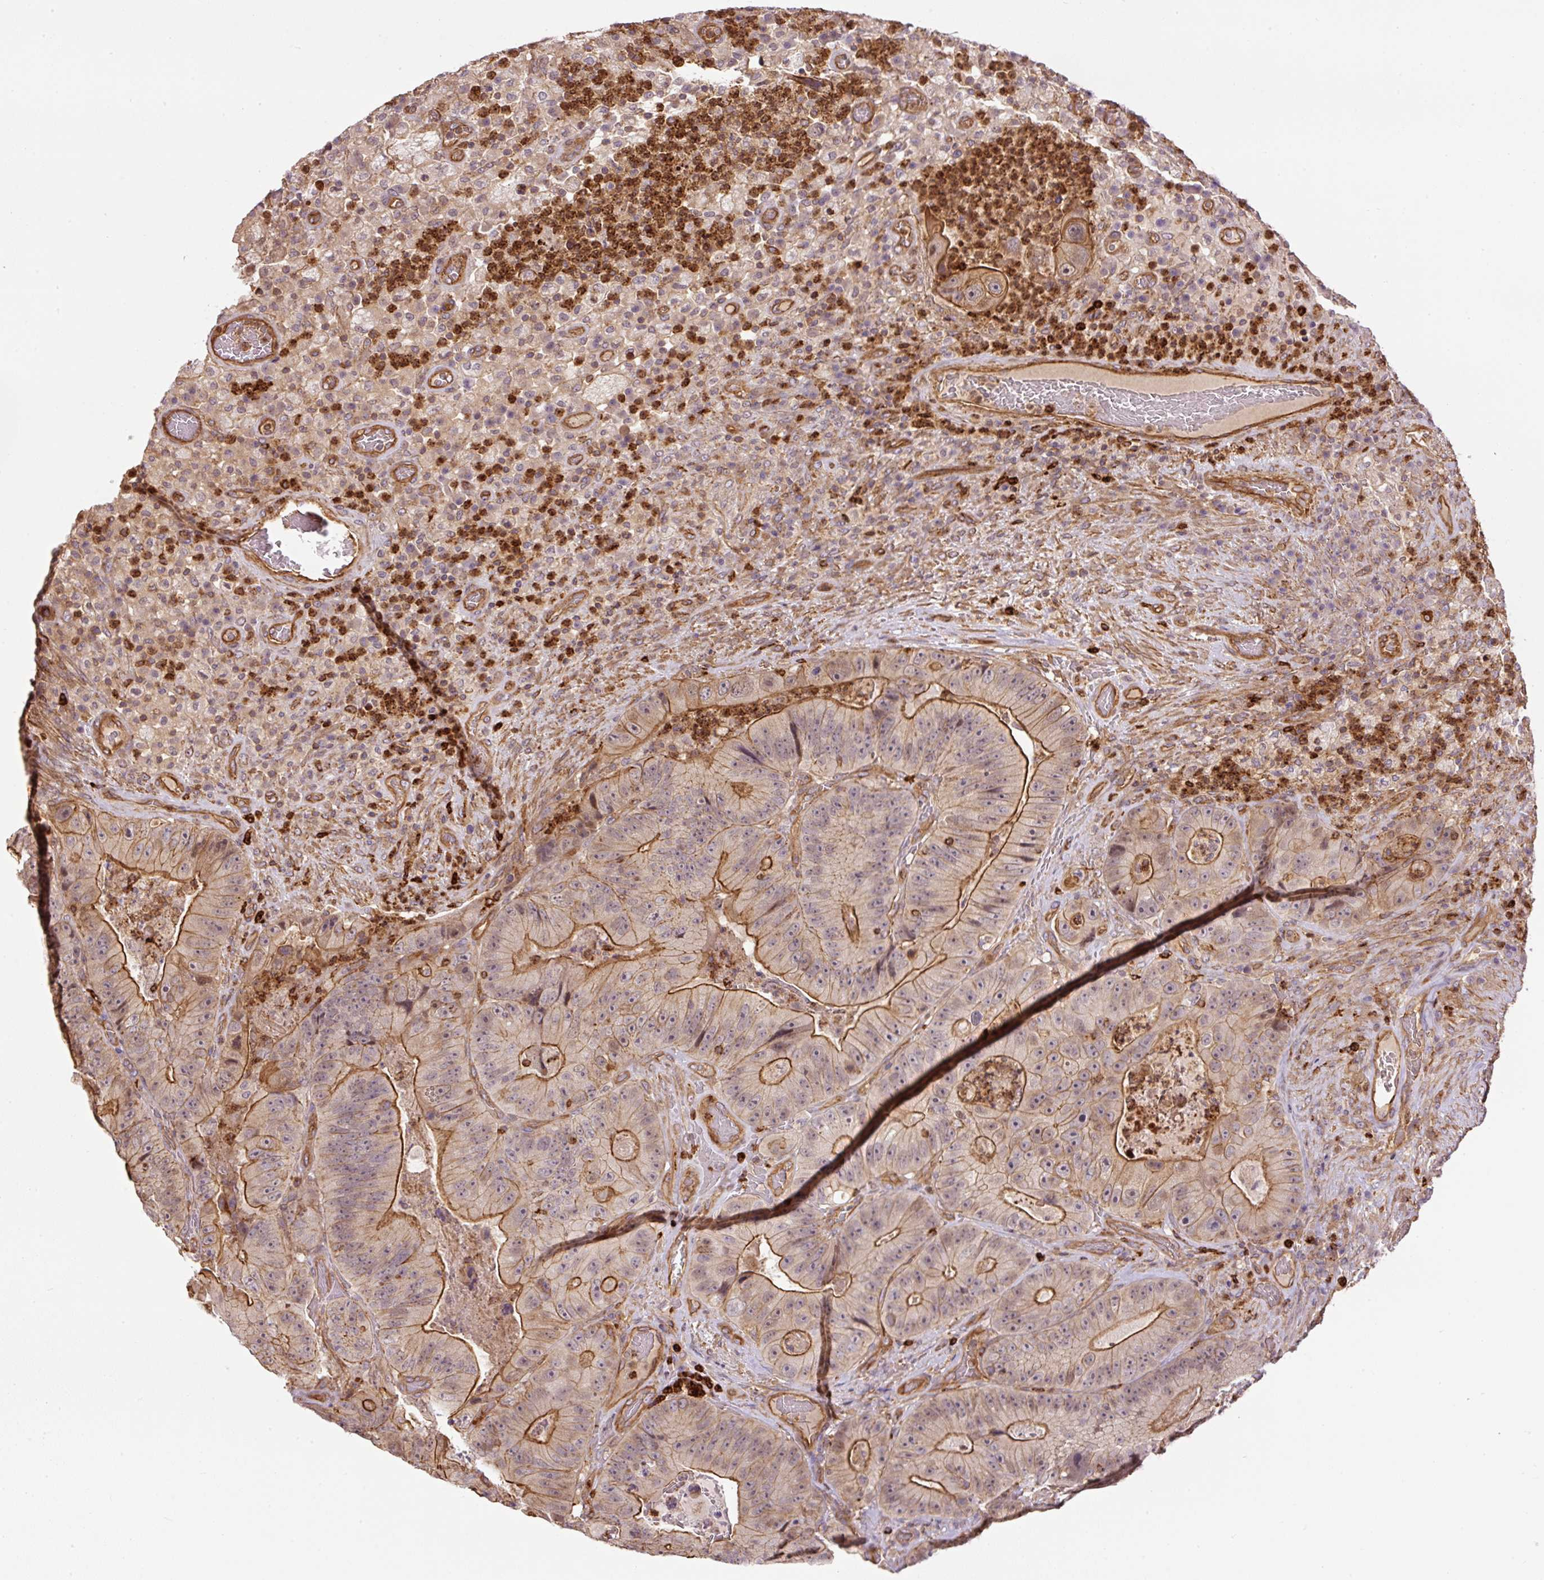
{"staining": {"intensity": "moderate", "quantity": ">75%", "location": "cytoplasmic/membranous"}, "tissue": "colorectal cancer", "cell_type": "Tumor cells", "image_type": "cancer", "snomed": [{"axis": "morphology", "description": "Adenocarcinoma, NOS"}, {"axis": "topography", "description": "Colon"}], "caption": "This is an image of immunohistochemistry staining of adenocarcinoma (colorectal), which shows moderate positivity in the cytoplasmic/membranous of tumor cells.", "gene": "B3GALT5", "patient": {"sex": "female", "age": 86}}